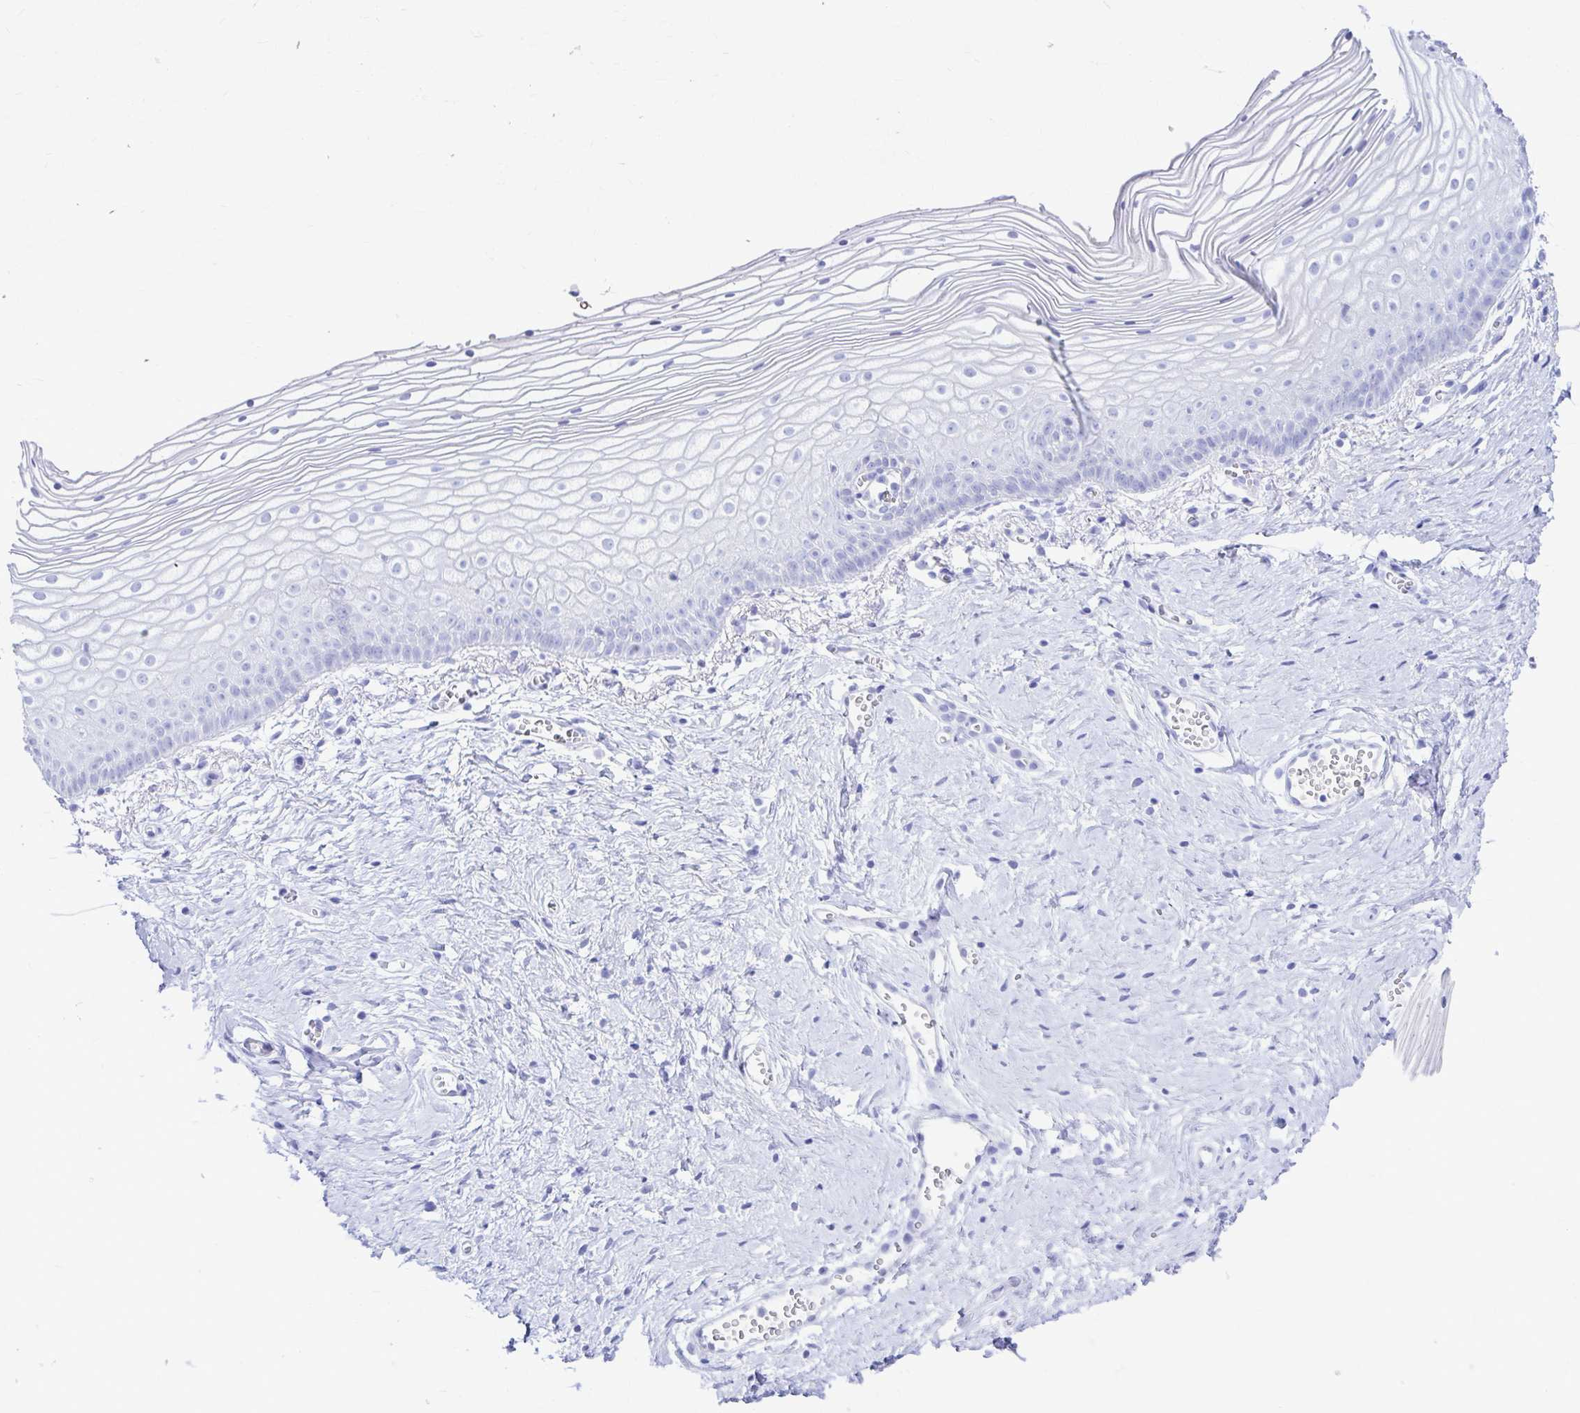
{"staining": {"intensity": "negative", "quantity": "none", "location": "none"}, "tissue": "vagina", "cell_type": "Squamous epithelial cells", "image_type": "normal", "snomed": [{"axis": "morphology", "description": "Normal tissue, NOS"}, {"axis": "topography", "description": "Vagina"}], "caption": "Immunohistochemistry (IHC) image of normal vagina: vagina stained with DAB (3,3'-diaminobenzidine) exhibits no significant protein staining in squamous epithelial cells.", "gene": "NSG2", "patient": {"sex": "female", "age": 56}}